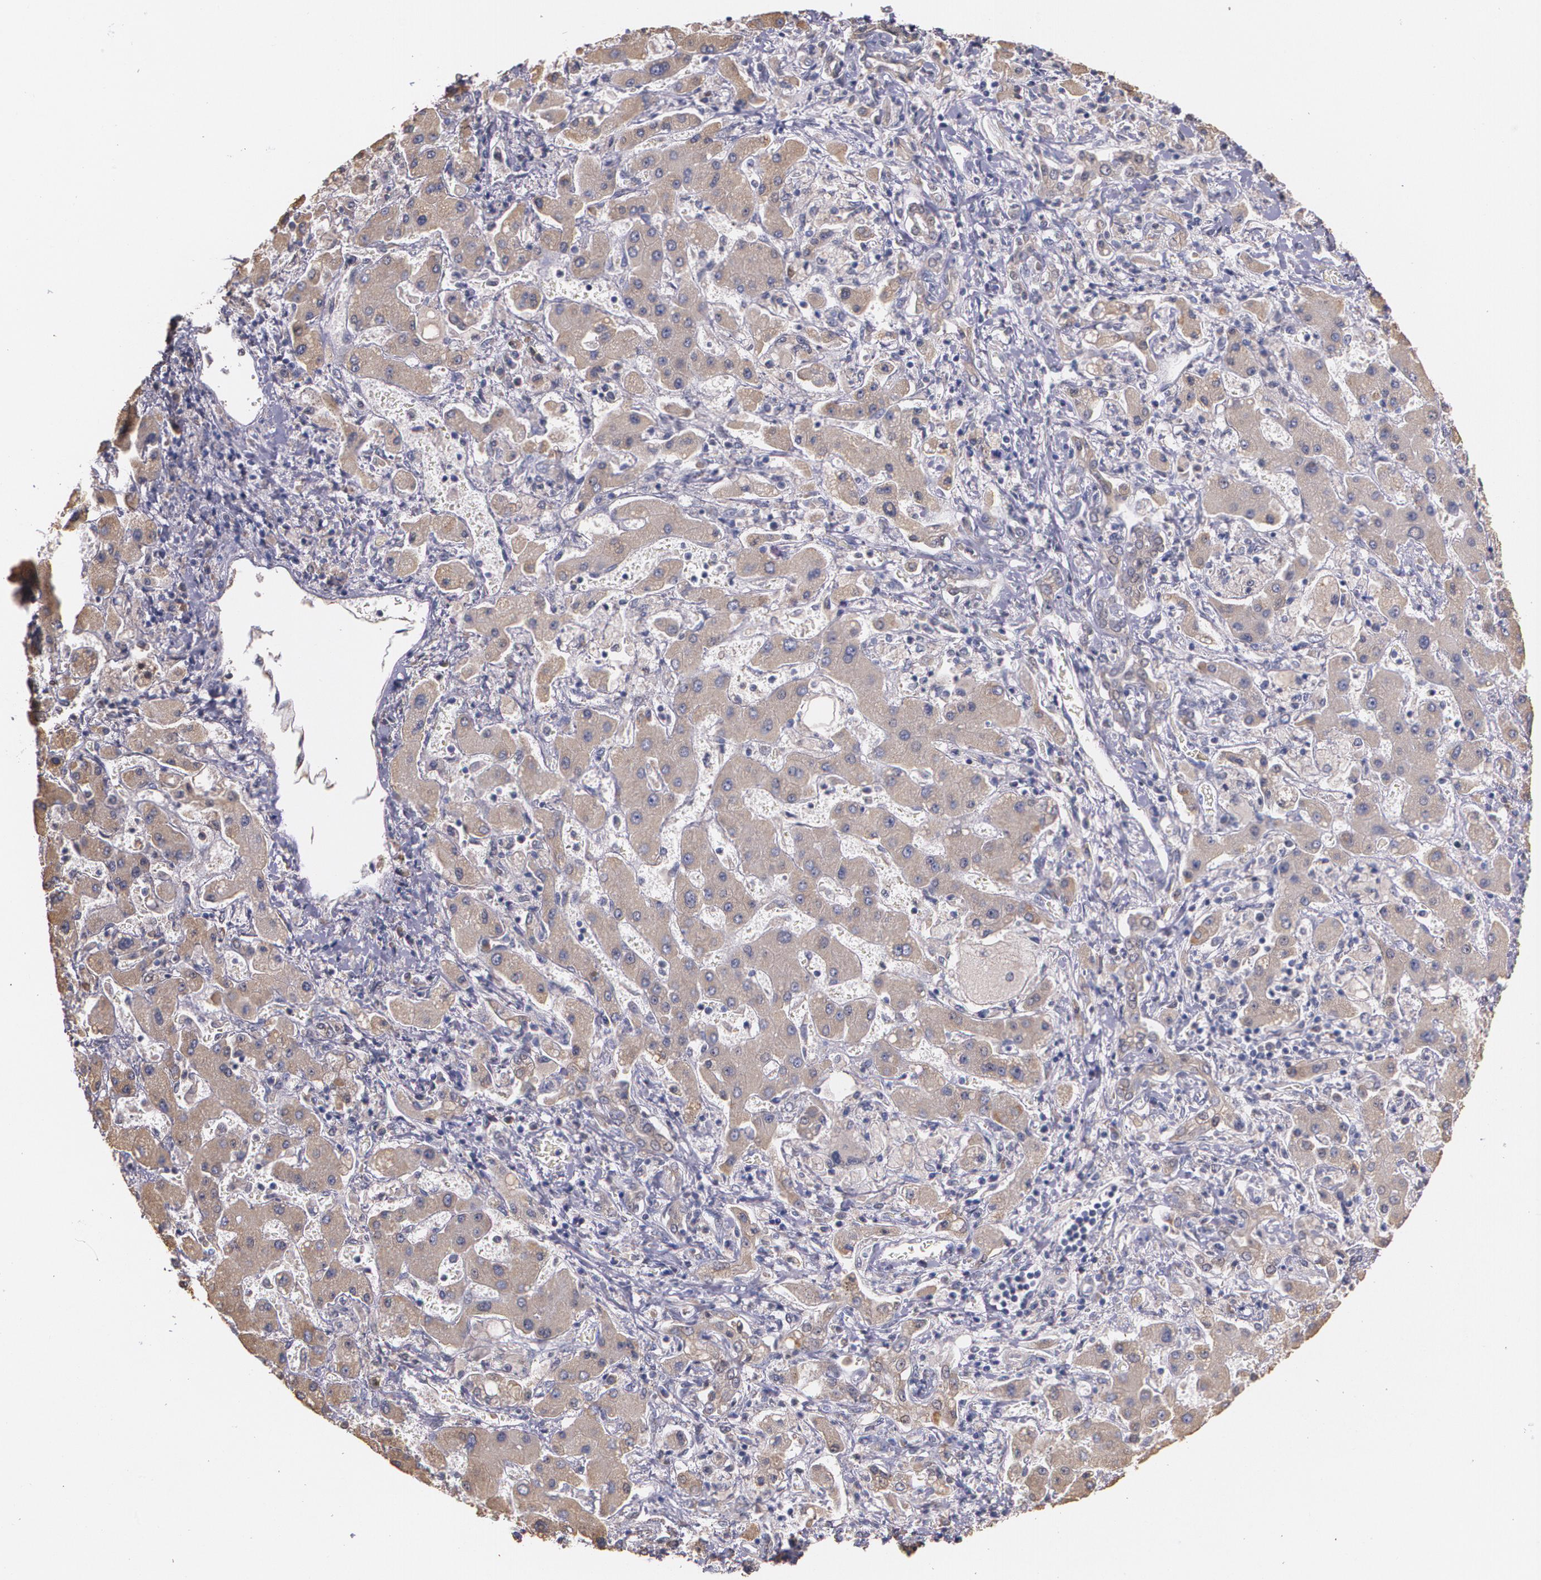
{"staining": {"intensity": "moderate", "quantity": ">75%", "location": "cytoplasmic/membranous"}, "tissue": "liver cancer", "cell_type": "Tumor cells", "image_type": "cancer", "snomed": [{"axis": "morphology", "description": "Cholangiocarcinoma"}, {"axis": "topography", "description": "Liver"}], "caption": "A brown stain labels moderate cytoplasmic/membranous positivity of a protein in liver cancer tumor cells.", "gene": "ATF3", "patient": {"sex": "male", "age": 50}}